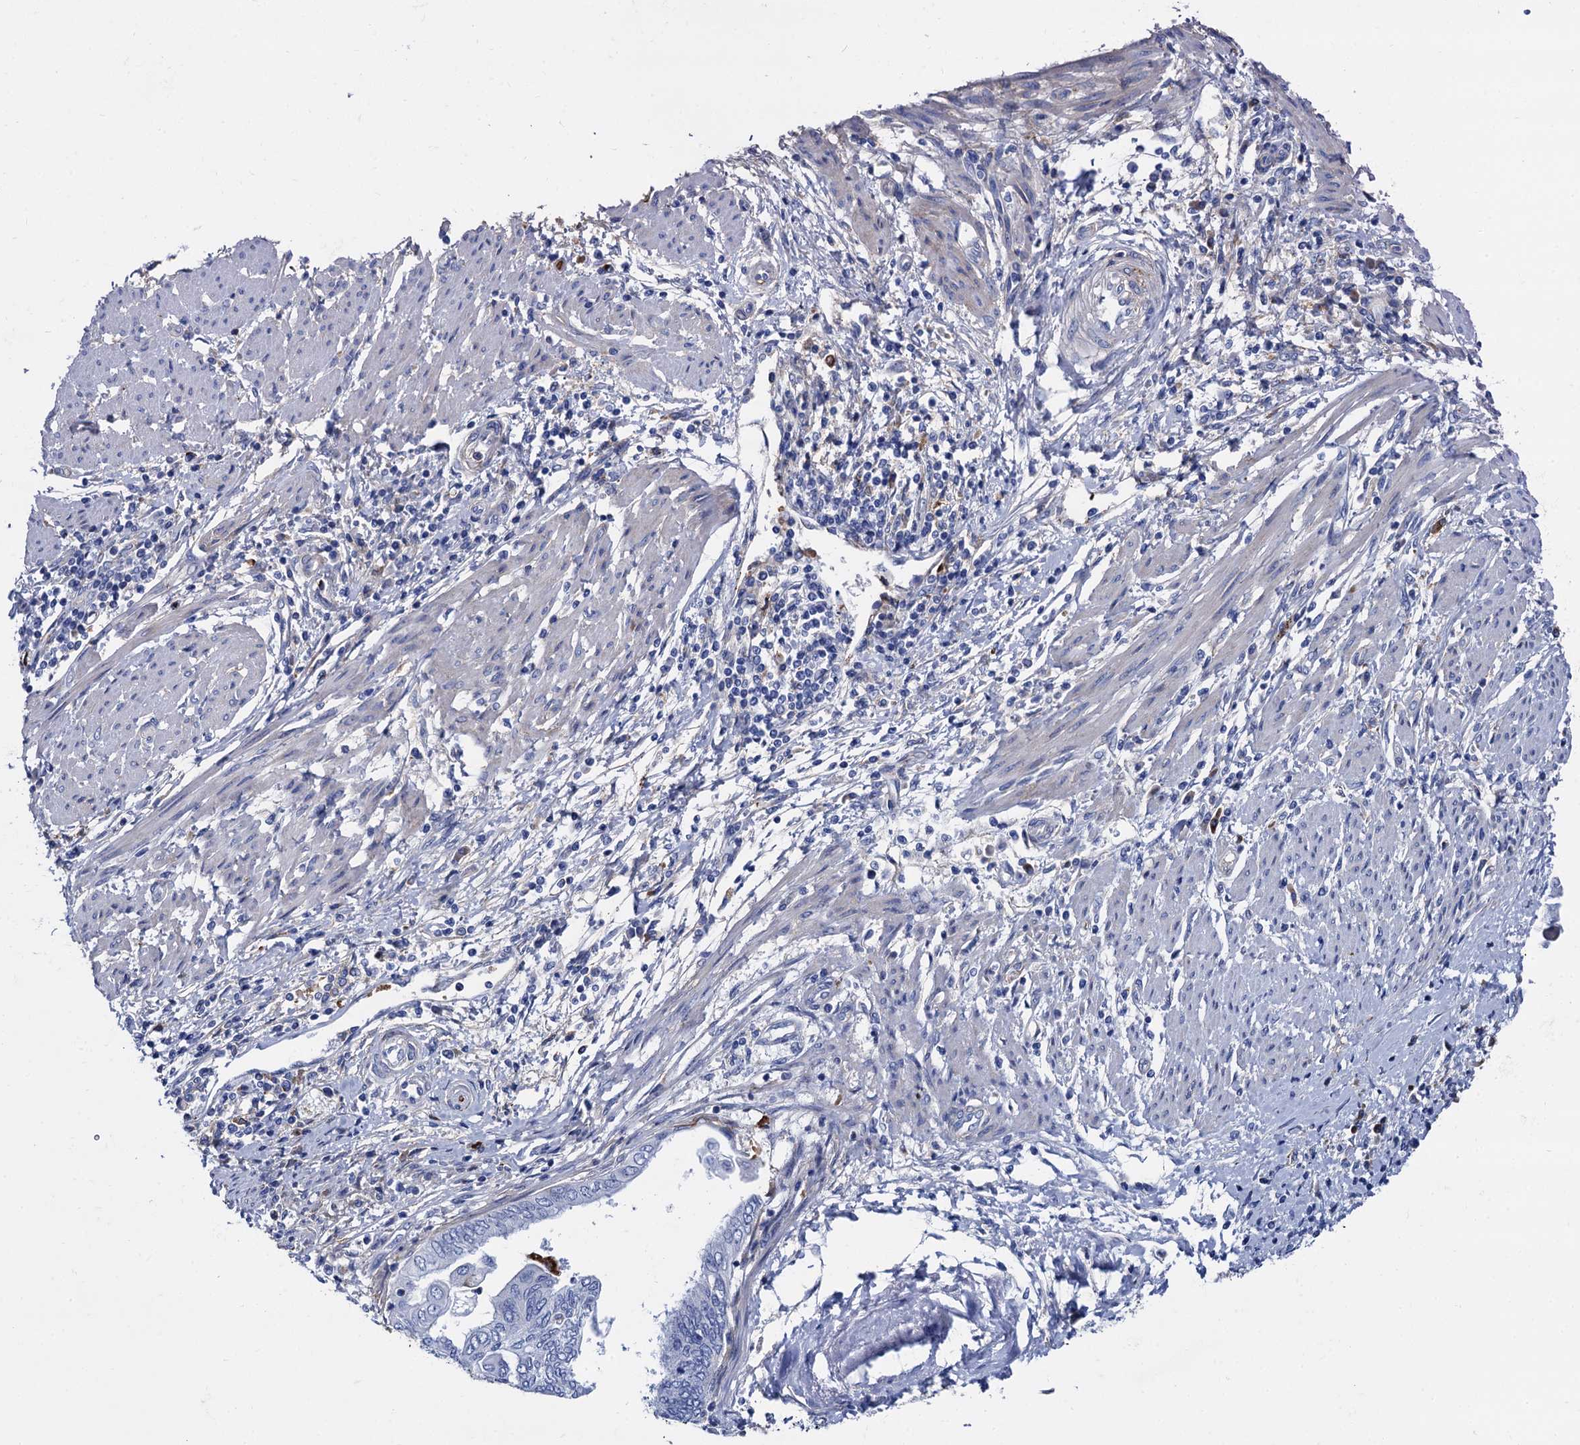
{"staining": {"intensity": "negative", "quantity": "none", "location": "none"}, "tissue": "endometrial cancer", "cell_type": "Tumor cells", "image_type": "cancer", "snomed": [{"axis": "morphology", "description": "Adenocarcinoma, NOS"}, {"axis": "topography", "description": "Uterus"}, {"axis": "topography", "description": "Endometrium"}], "caption": "DAB (3,3'-diaminobenzidine) immunohistochemical staining of endometrial cancer exhibits no significant expression in tumor cells. (DAB (3,3'-diaminobenzidine) immunohistochemistry, high magnification).", "gene": "APOD", "patient": {"sex": "female", "age": 70}}